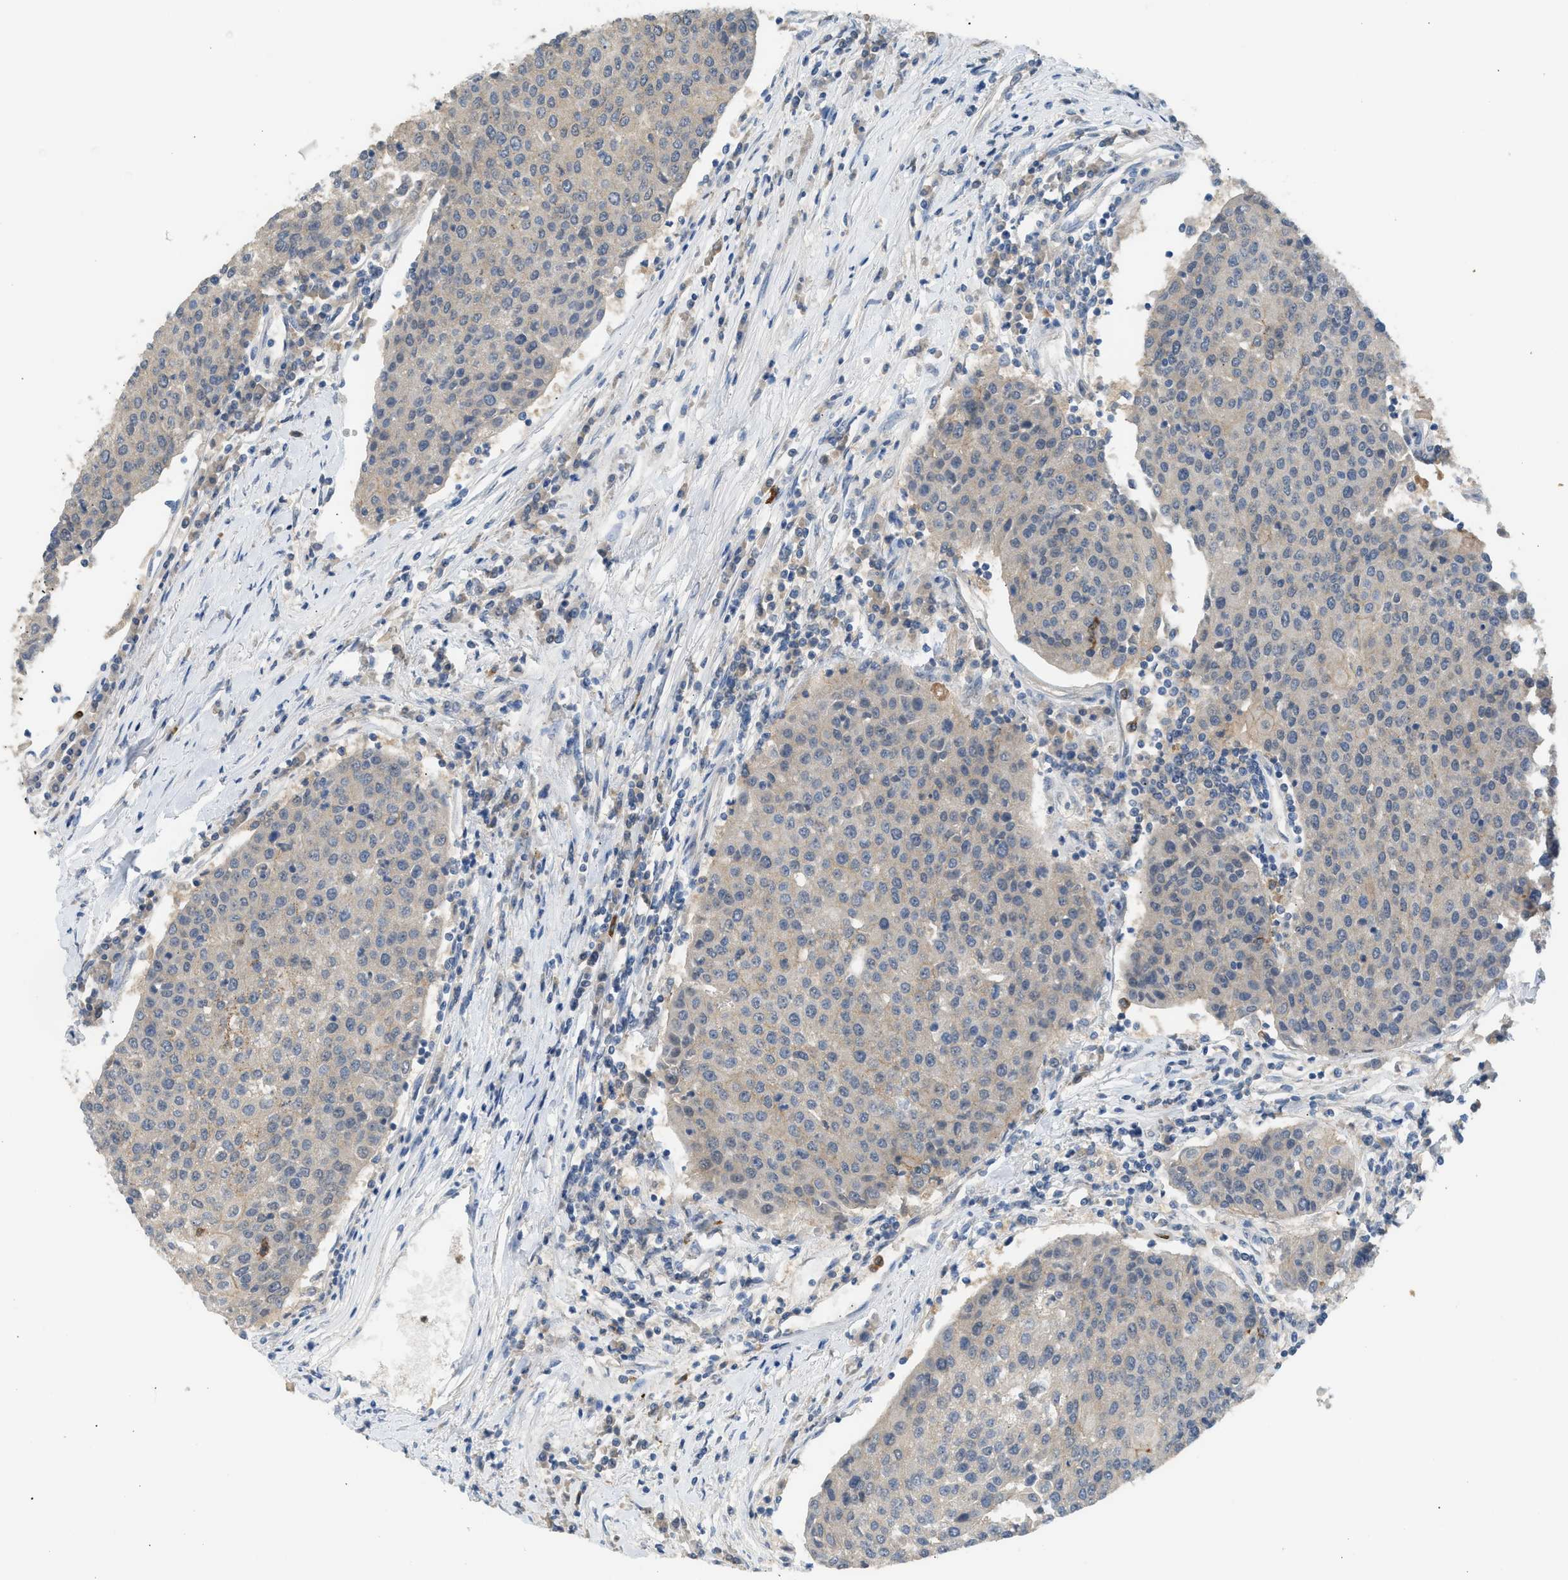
{"staining": {"intensity": "weak", "quantity": ">75%", "location": "cytoplasmic/membranous"}, "tissue": "urothelial cancer", "cell_type": "Tumor cells", "image_type": "cancer", "snomed": [{"axis": "morphology", "description": "Urothelial carcinoma, High grade"}, {"axis": "topography", "description": "Urinary bladder"}], "caption": "Immunohistochemical staining of urothelial cancer exhibits low levels of weak cytoplasmic/membranous expression in about >75% of tumor cells.", "gene": "RHBDF2", "patient": {"sex": "female", "age": 85}}